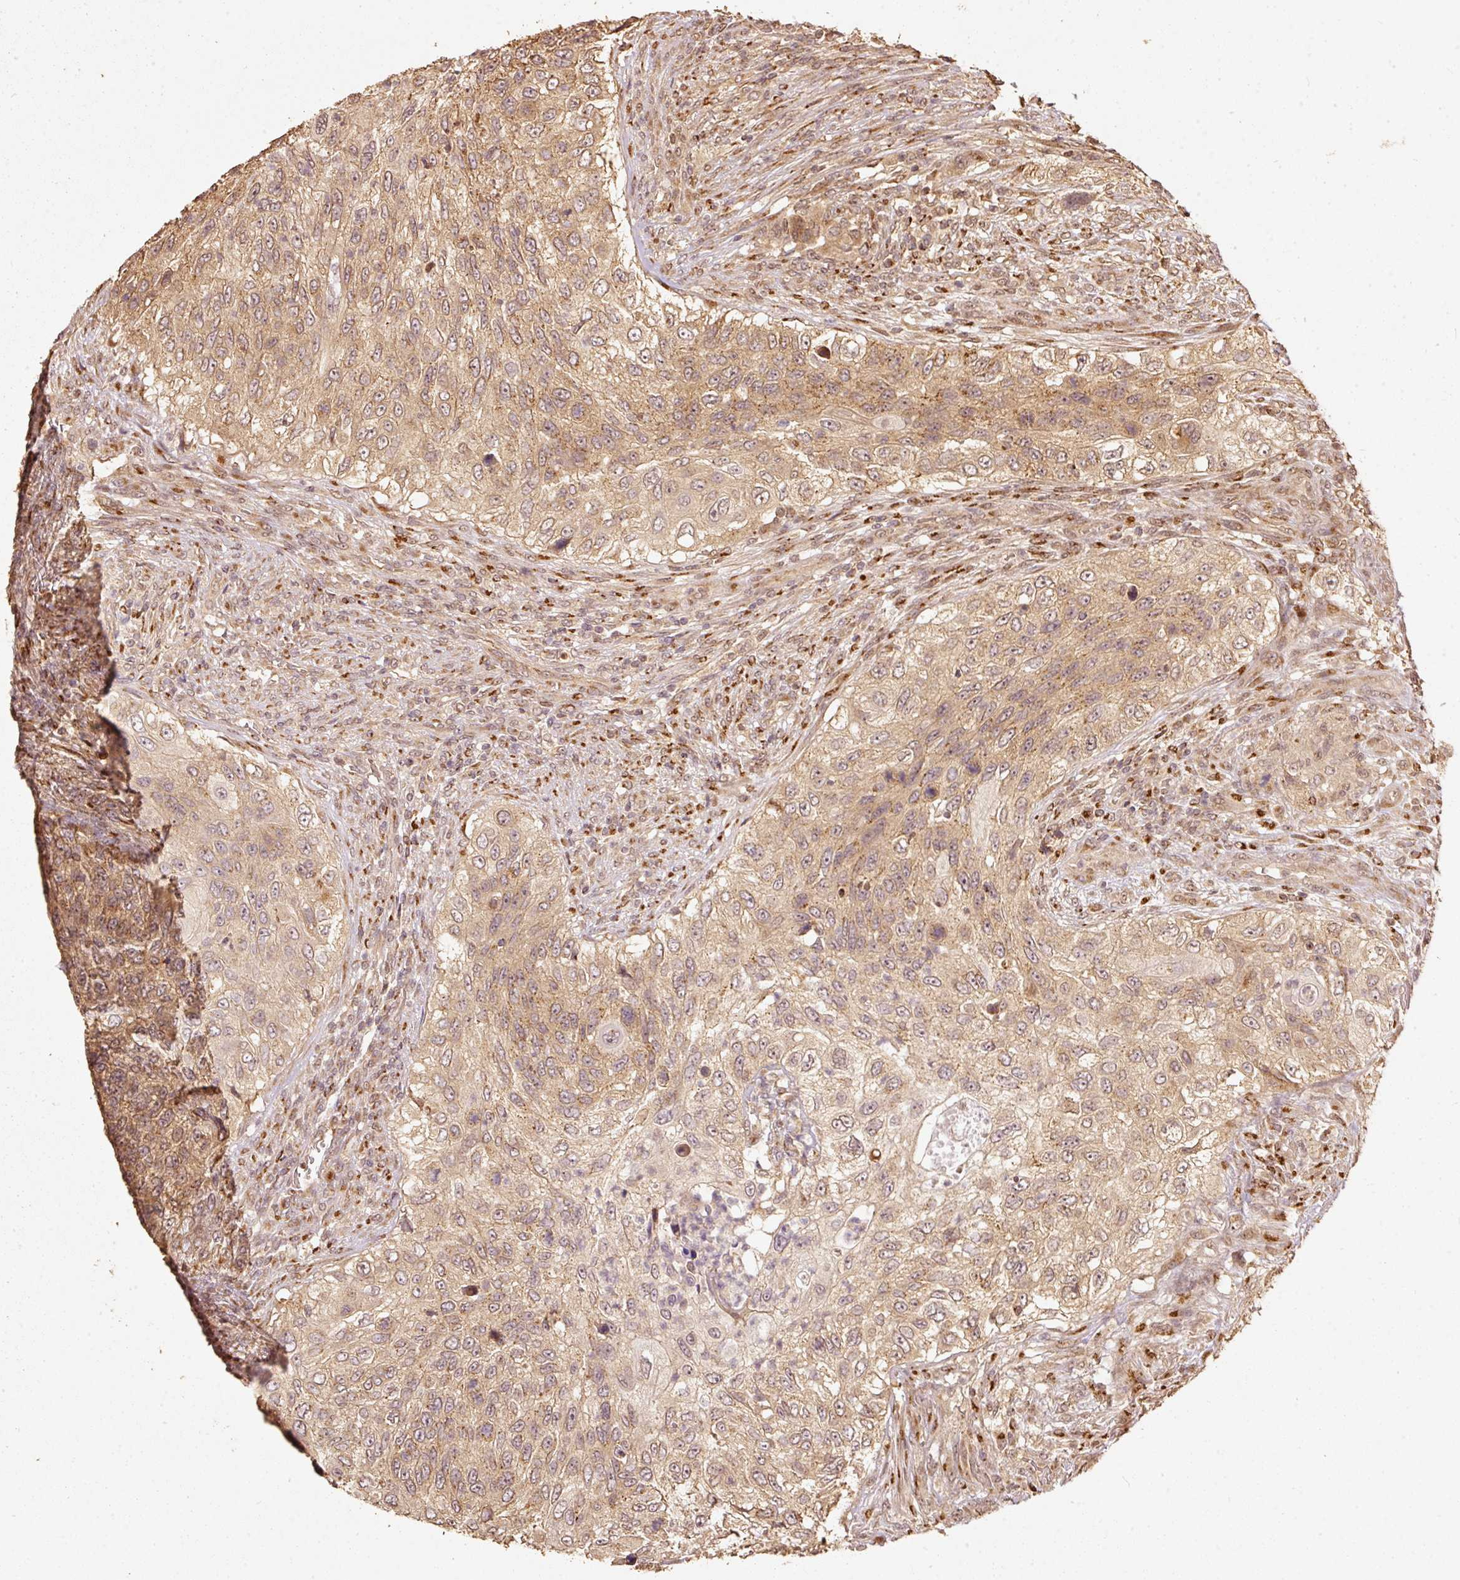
{"staining": {"intensity": "moderate", "quantity": ">75%", "location": "cytoplasmic/membranous"}, "tissue": "urothelial cancer", "cell_type": "Tumor cells", "image_type": "cancer", "snomed": [{"axis": "morphology", "description": "Urothelial carcinoma, High grade"}, {"axis": "topography", "description": "Urinary bladder"}], "caption": "IHC histopathology image of neoplastic tissue: urothelial carcinoma (high-grade) stained using immunohistochemistry (IHC) exhibits medium levels of moderate protein expression localized specifically in the cytoplasmic/membranous of tumor cells, appearing as a cytoplasmic/membranous brown color.", "gene": "FUT8", "patient": {"sex": "female", "age": 60}}